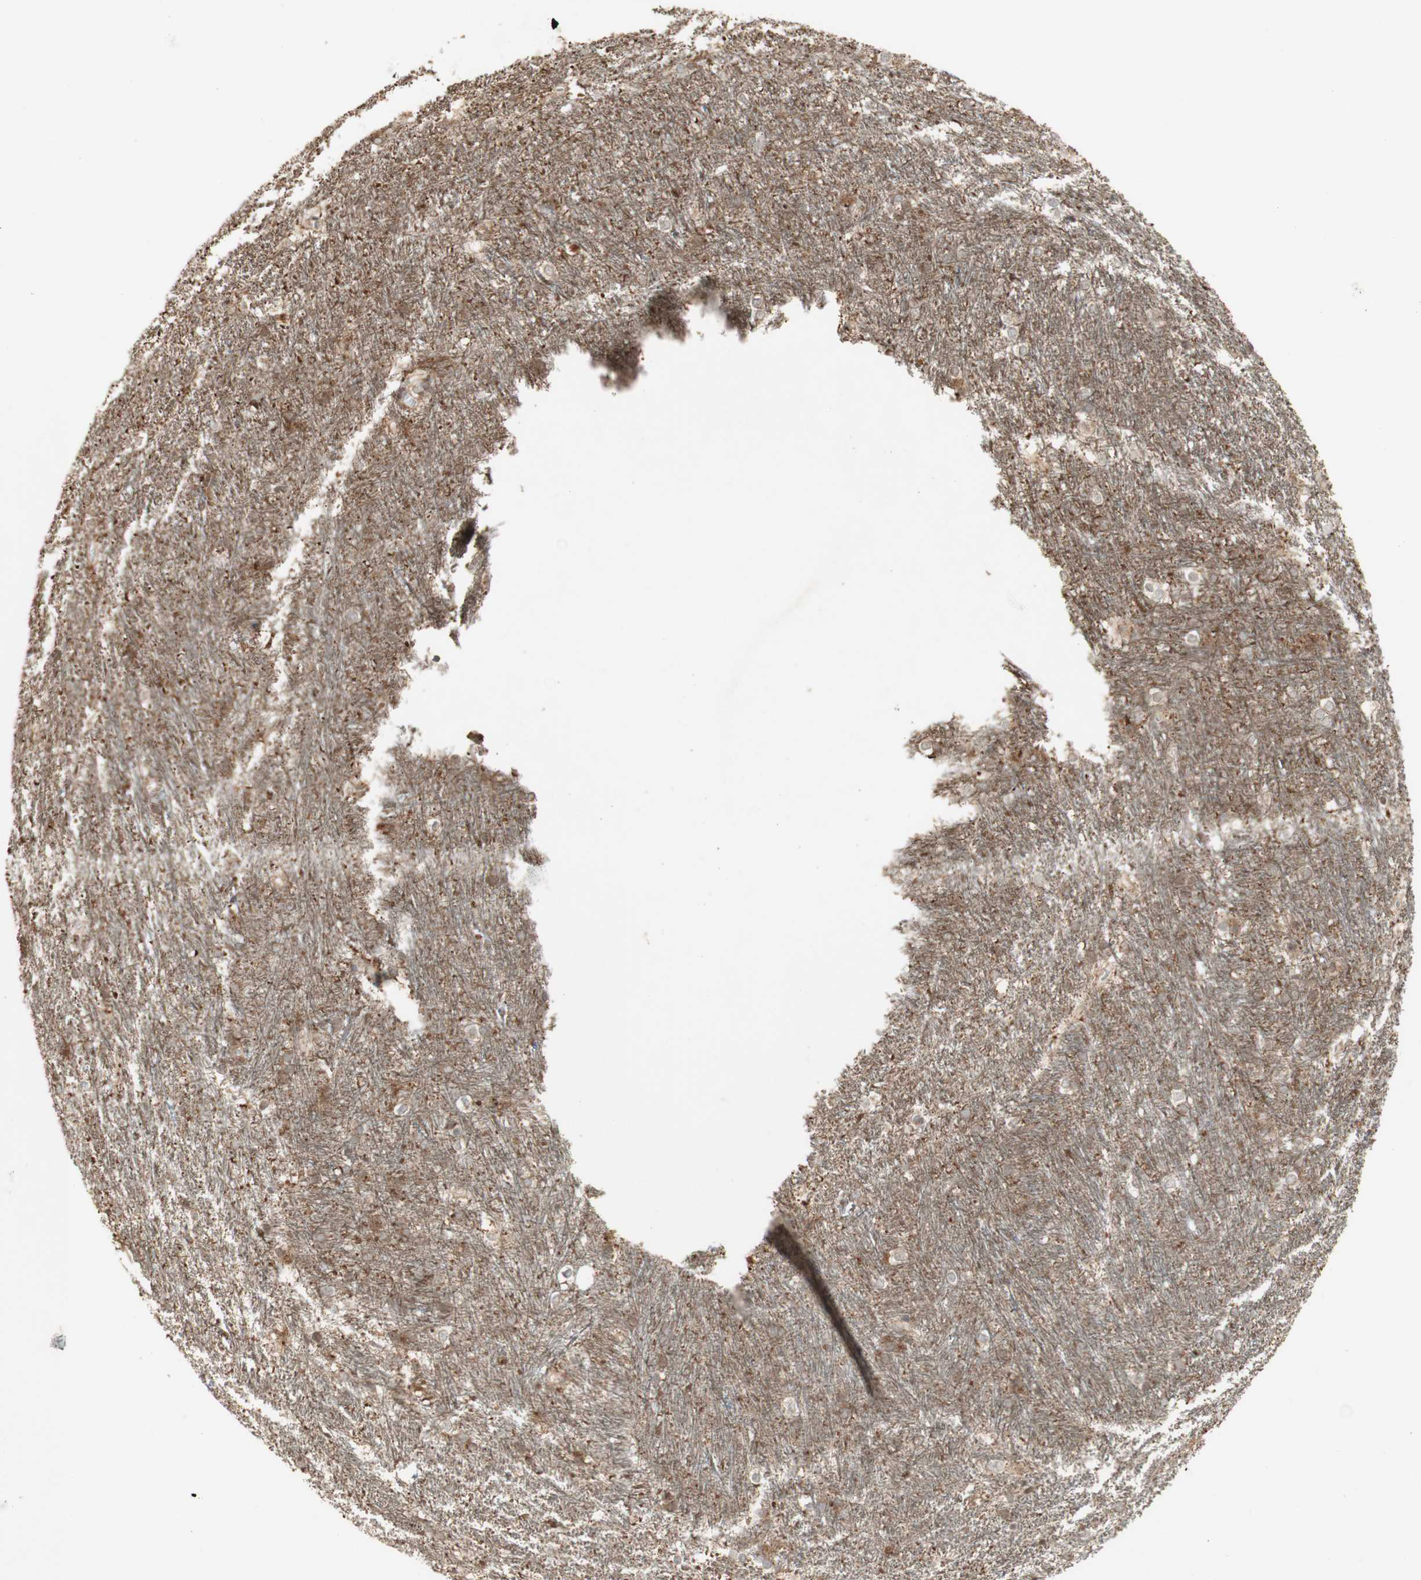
{"staining": {"intensity": "negative", "quantity": "none", "location": "none"}, "tissue": "caudate", "cell_type": "Glial cells", "image_type": "normal", "snomed": [{"axis": "morphology", "description": "Normal tissue, NOS"}, {"axis": "topography", "description": "Lateral ventricle wall"}], "caption": "Immunohistochemistry photomicrograph of normal caudate stained for a protein (brown), which demonstrates no expression in glial cells. (Brightfield microscopy of DAB (3,3'-diaminobenzidine) immunohistochemistry at high magnification).", "gene": "ATP6V1E1", "patient": {"sex": "female", "age": 19}}